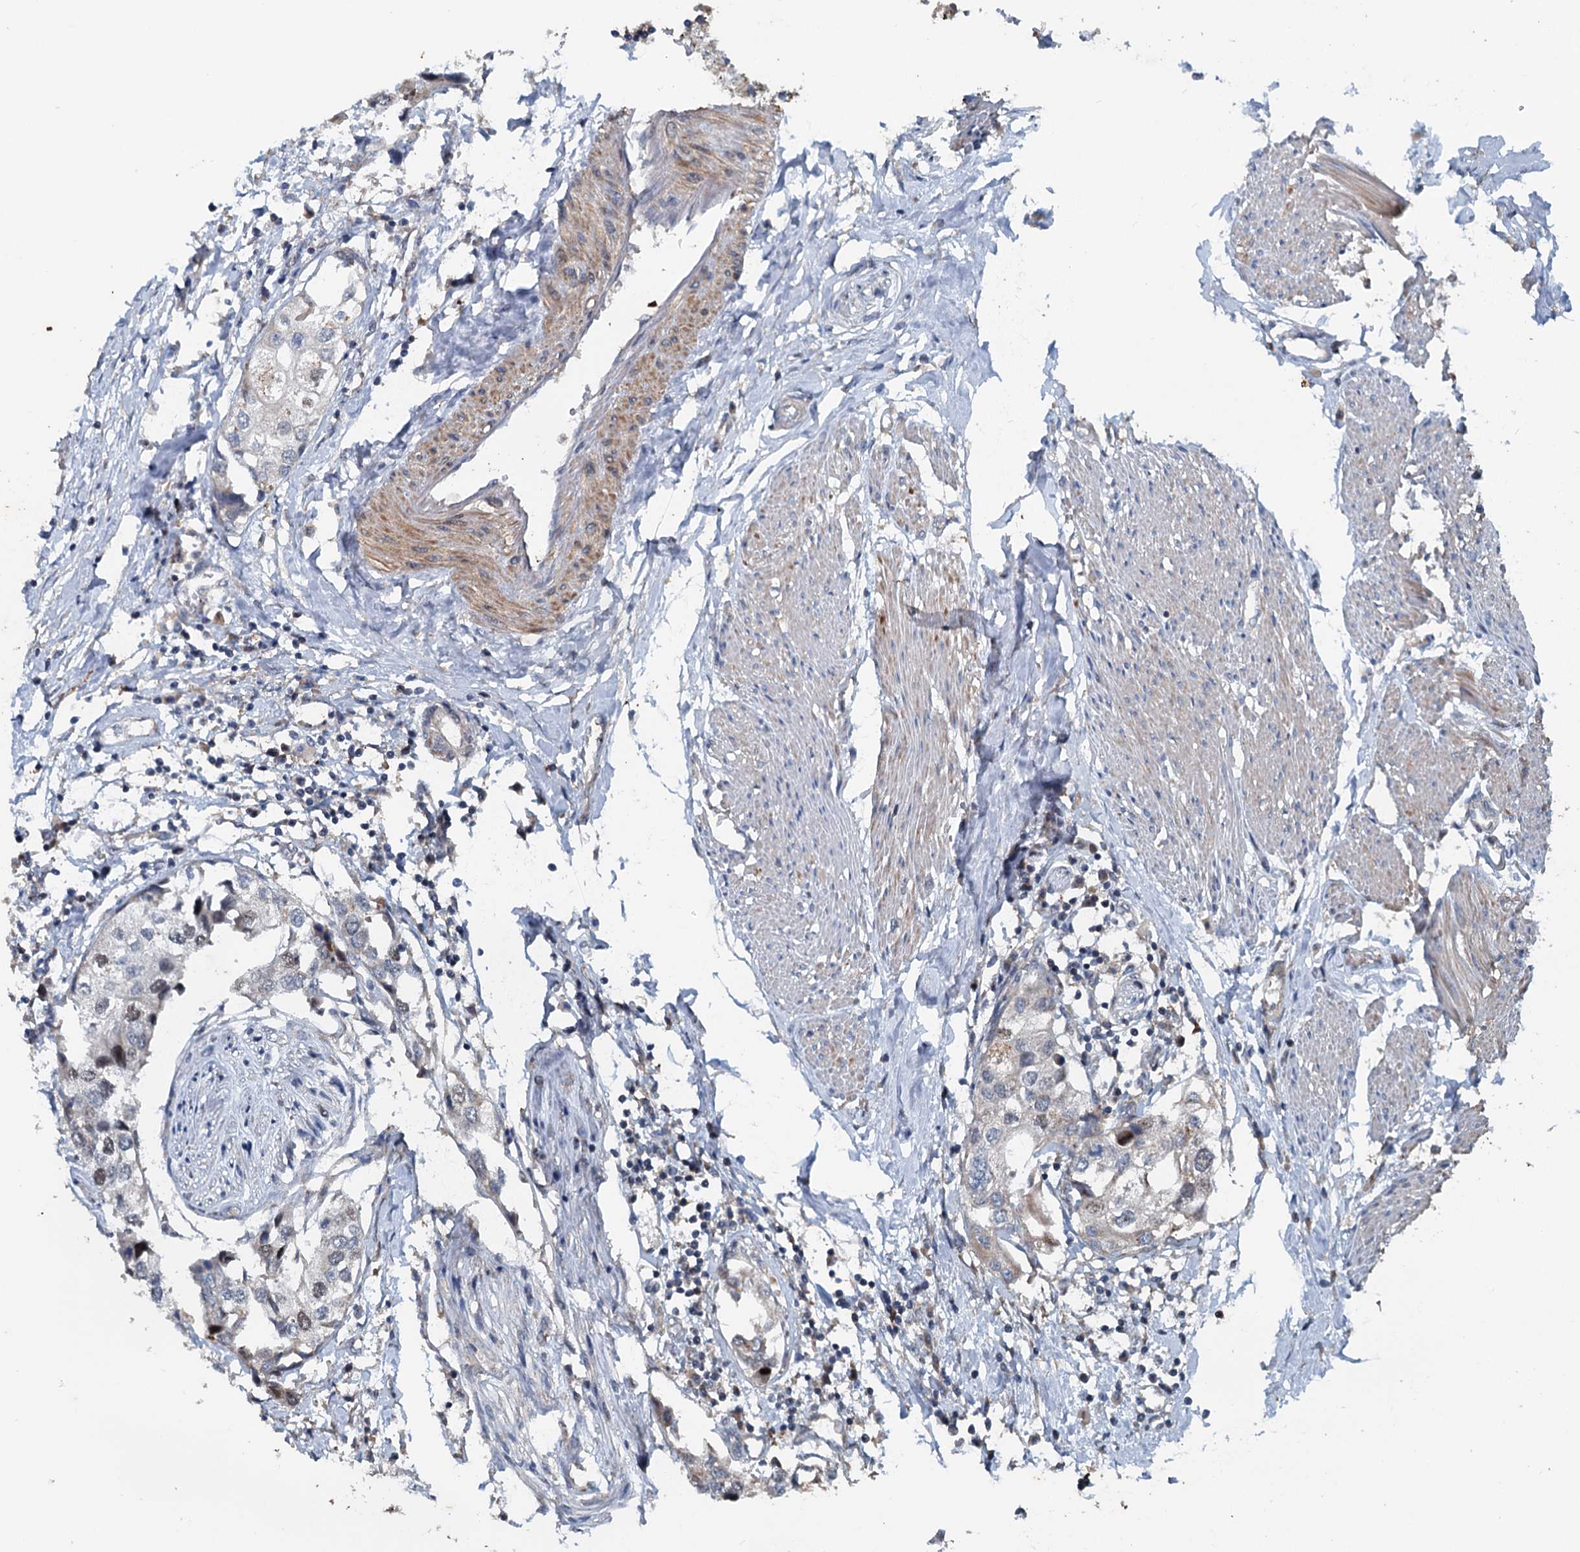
{"staining": {"intensity": "negative", "quantity": "none", "location": "none"}, "tissue": "urothelial cancer", "cell_type": "Tumor cells", "image_type": "cancer", "snomed": [{"axis": "morphology", "description": "Urothelial carcinoma, High grade"}, {"axis": "topography", "description": "Urinary bladder"}], "caption": "Tumor cells are negative for protein expression in human urothelial carcinoma (high-grade).", "gene": "TEDC1", "patient": {"sex": "male", "age": 64}}